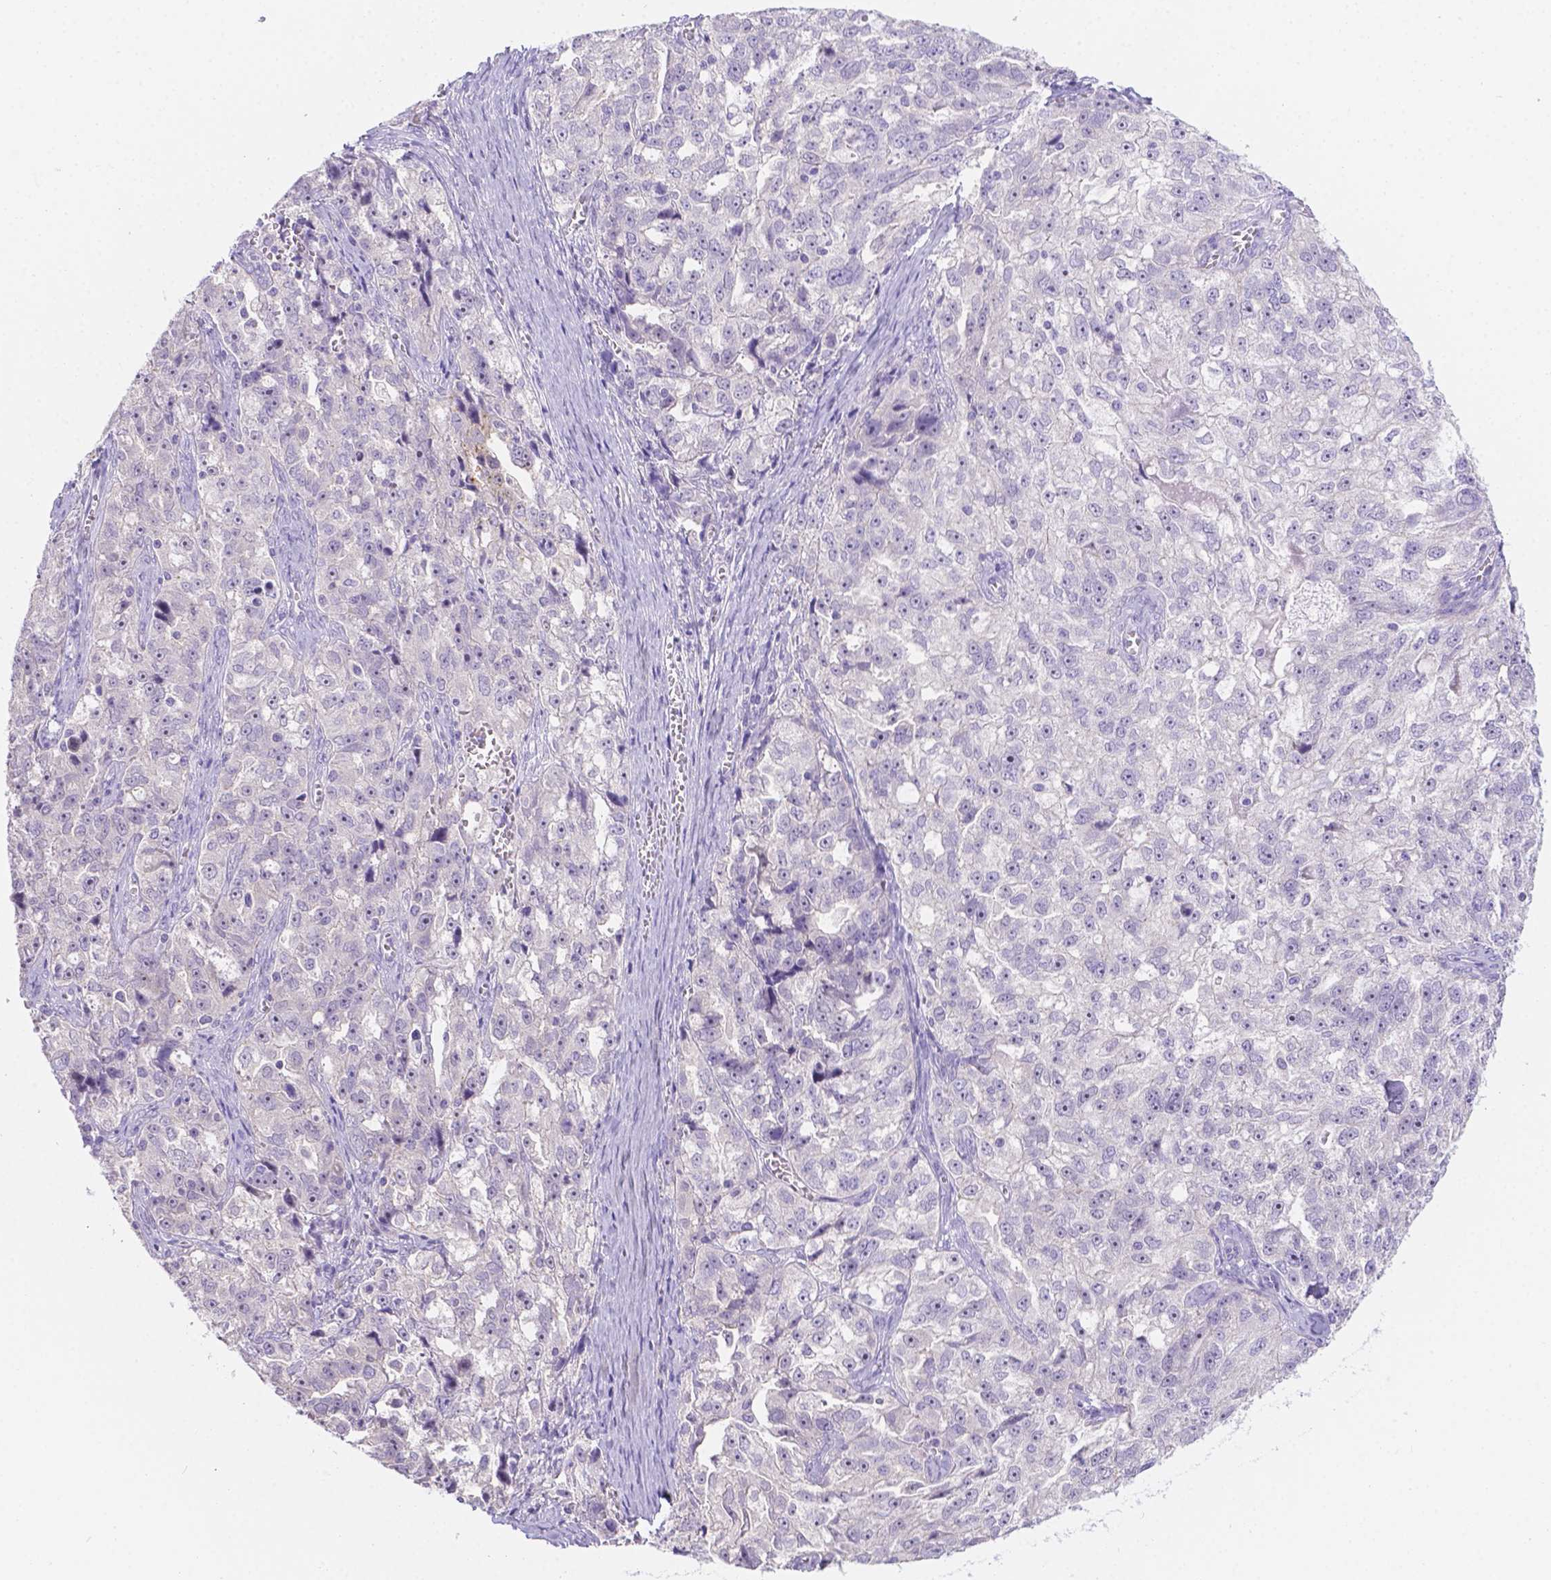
{"staining": {"intensity": "negative", "quantity": "none", "location": "none"}, "tissue": "ovarian cancer", "cell_type": "Tumor cells", "image_type": "cancer", "snomed": [{"axis": "morphology", "description": "Cystadenocarcinoma, serous, NOS"}, {"axis": "topography", "description": "Ovary"}], "caption": "Immunohistochemistry (IHC) histopathology image of ovarian cancer (serous cystadenocarcinoma) stained for a protein (brown), which exhibits no positivity in tumor cells.", "gene": "CD96", "patient": {"sex": "female", "age": 51}}